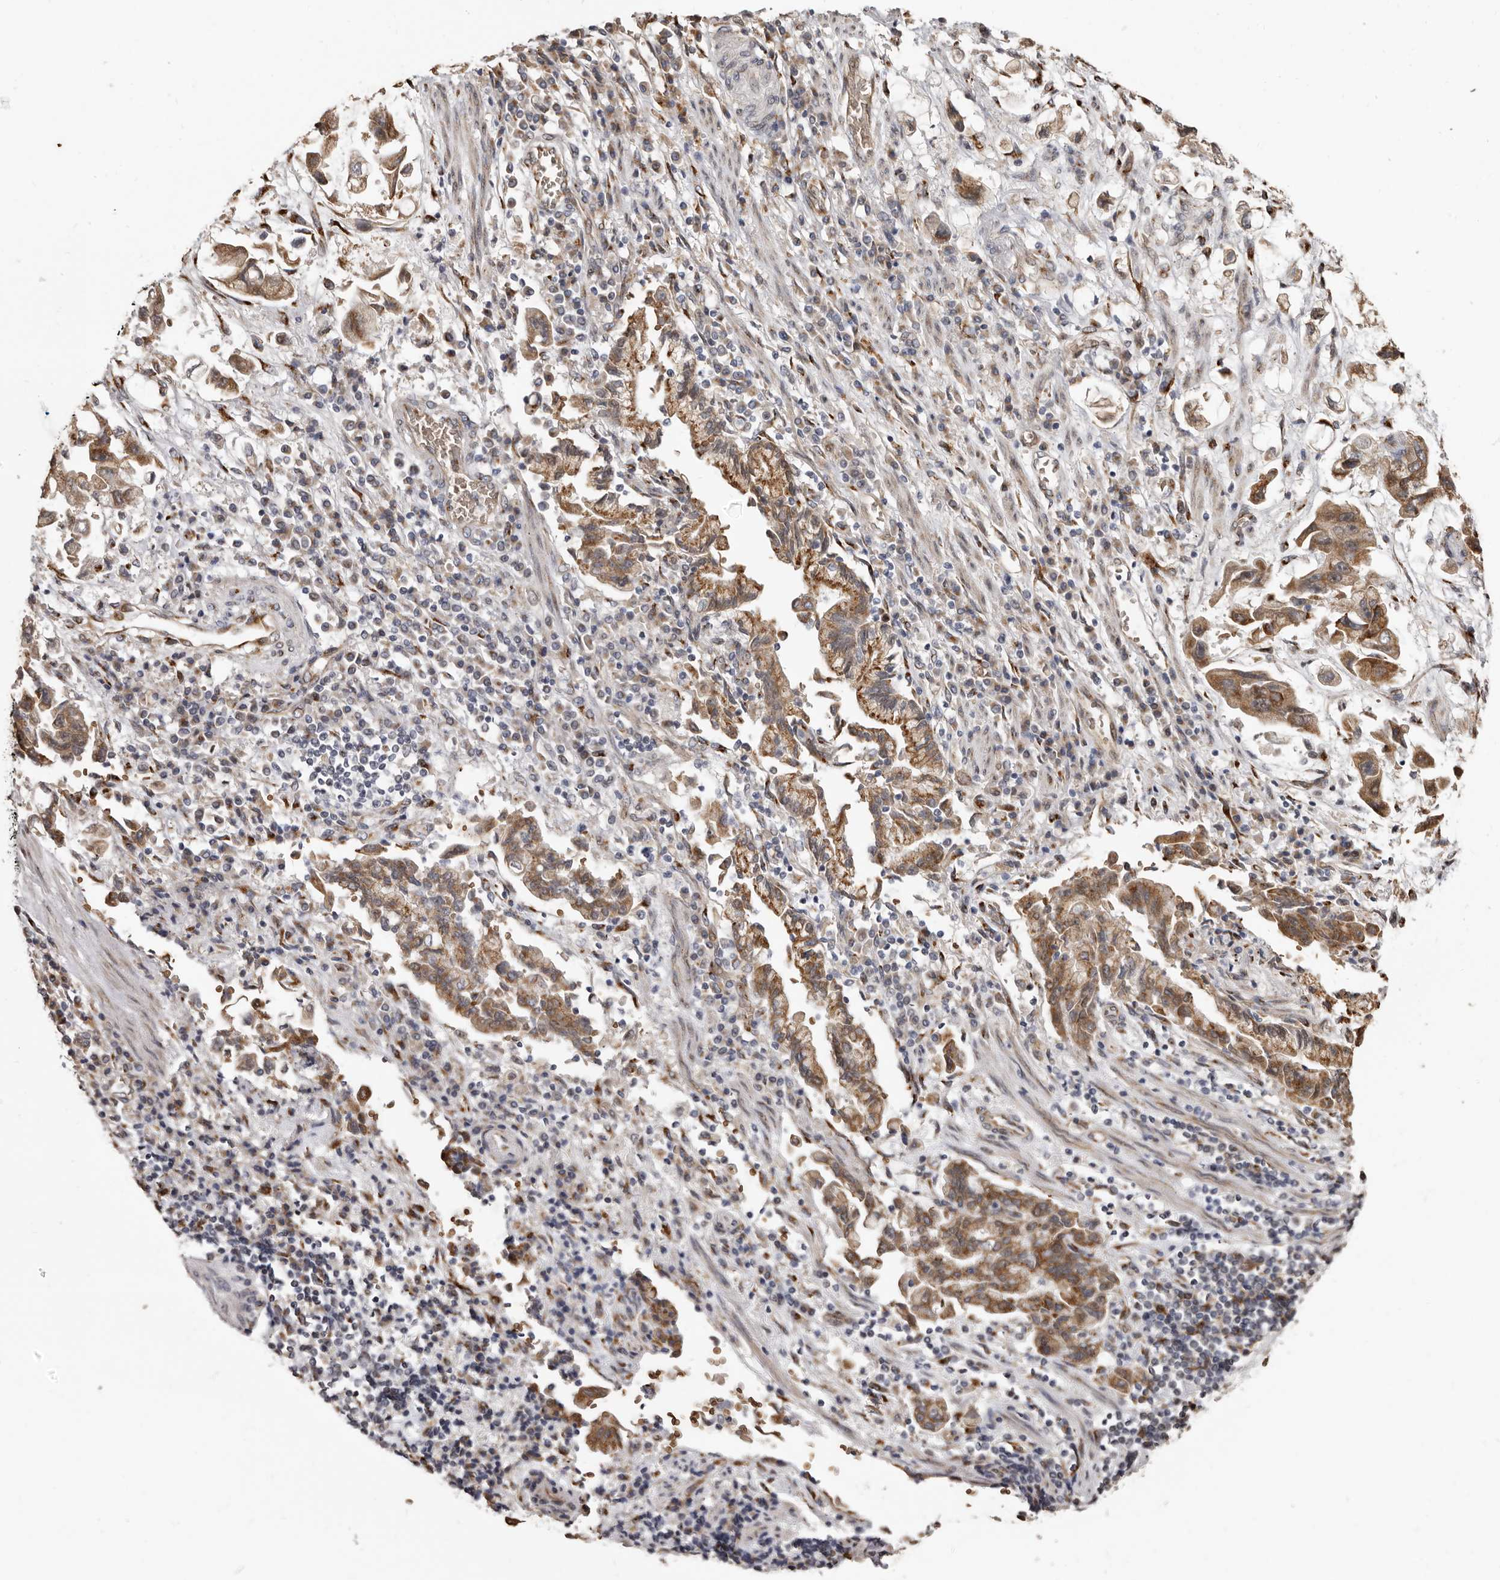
{"staining": {"intensity": "moderate", "quantity": ">75%", "location": "cytoplasmic/membranous"}, "tissue": "stomach cancer", "cell_type": "Tumor cells", "image_type": "cancer", "snomed": [{"axis": "morphology", "description": "Adenocarcinoma, NOS"}, {"axis": "topography", "description": "Stomach"}], "caption": "Tumor cells demonstrate medium levels of moderate cytoplasmic/membranous positivity in about >75% of cells in human stomach cancer (adenocarcinoma).", "gene": "ENTREP1", "patient": {"sex": "male", "age": 62}}